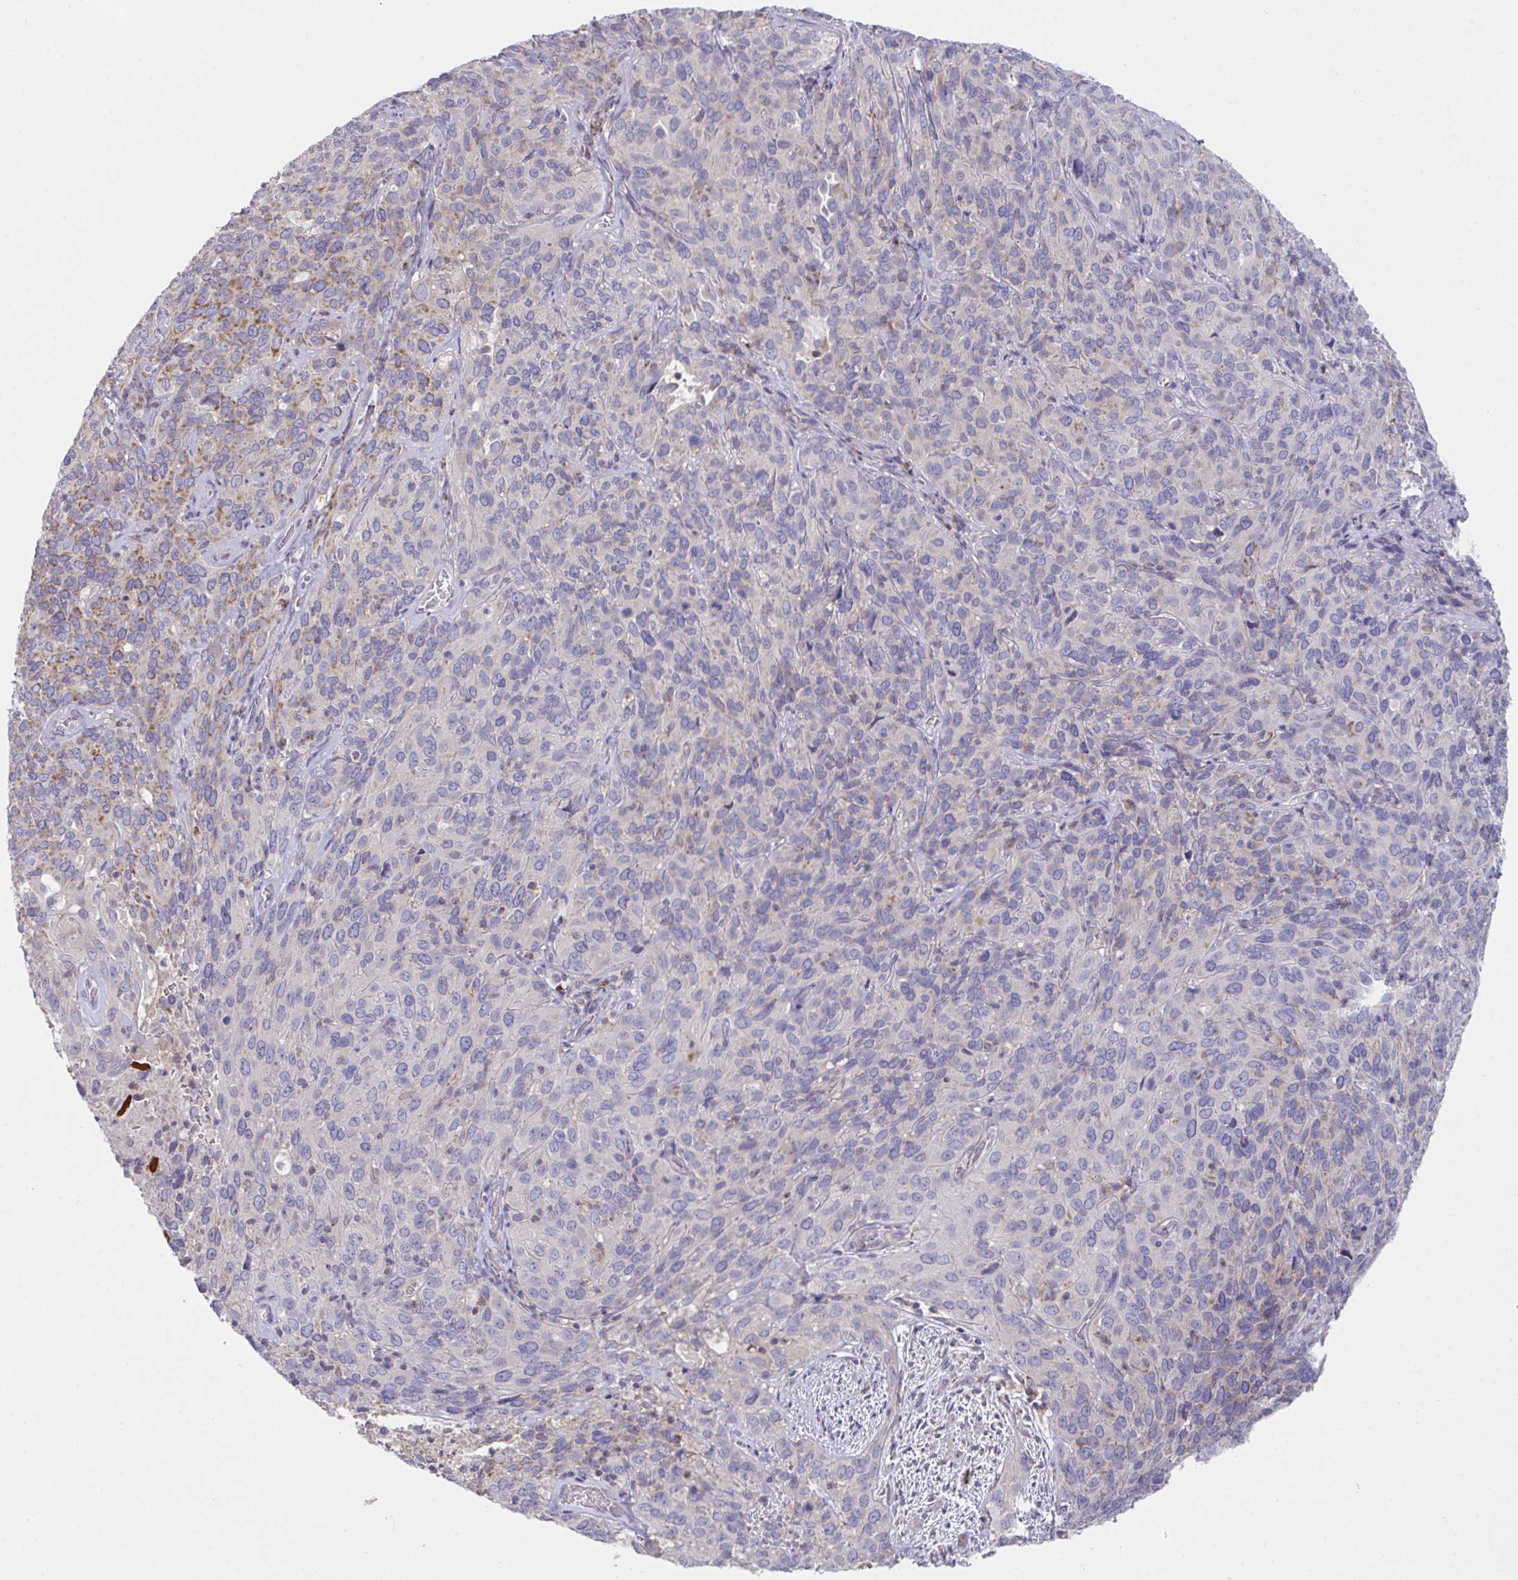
{"staining": {"intensity": "moderate", "quantity": "<25%", "location": "cytoplasmic/membranous"}, "tissue": "cervical cancer", "cell_type": "Tumor cells", "image_type": "cancer", "snomed": [{"axis": "morphology", "description": "Squamous cell carcinoma, NOS"}, {"axis": "topography", "description": "Cervix"}], "caption": "The immunohistochemical stain labels moderate cytoplasmic/membranous staining in tumor cells of cervical squamous cell carcinoma tissue.", "gene": "NDUFA7", "patient": {"sex": "female", "age": 51}}